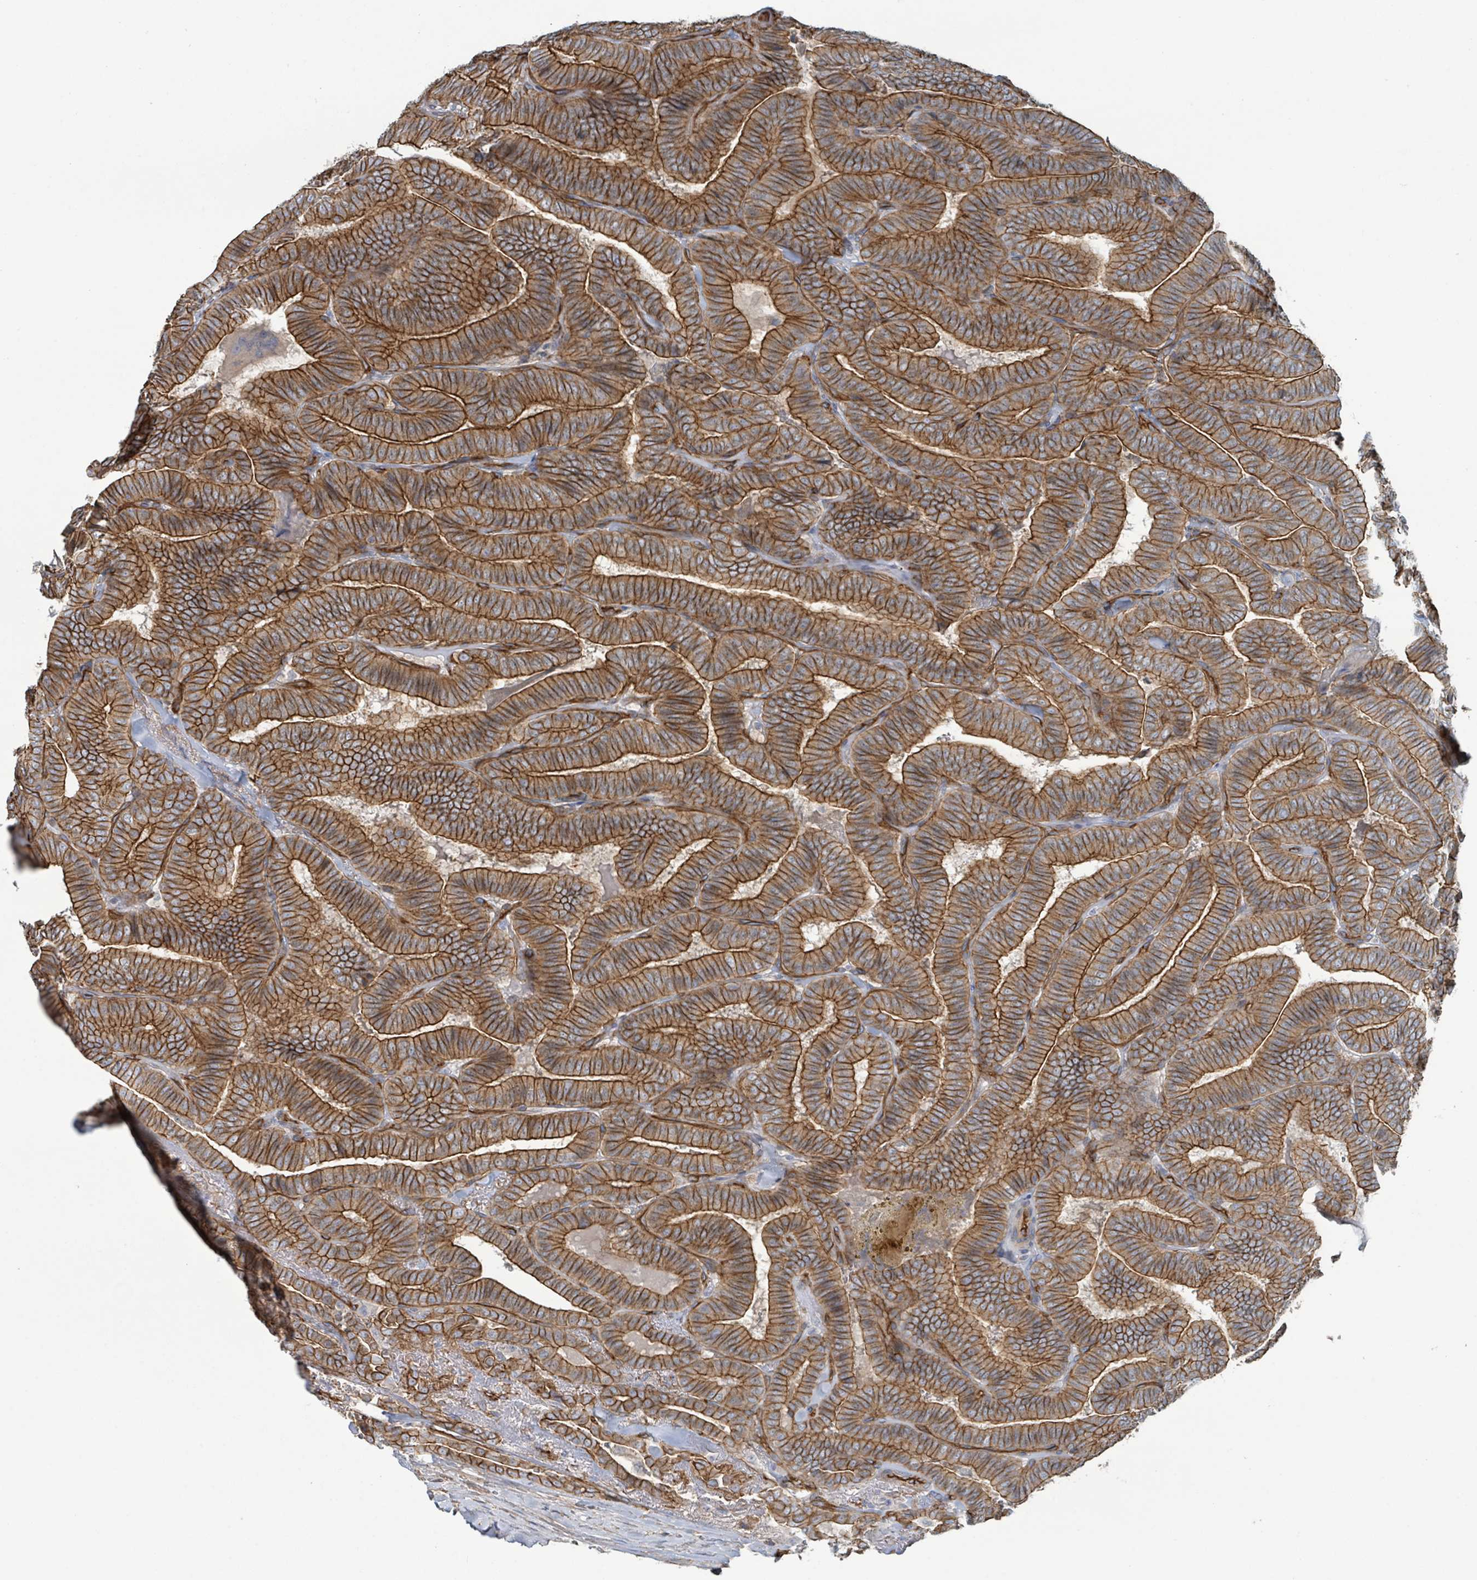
{"staining": {"intensity": "moderate", "quantity": ">75%", "location": "cytoplasmic/membranous"}, "tissue": "thyroid cancer", "cell_type": "Tumor cells", "image_type": "cancer", "snomed": [{"axis": "morphology", "description": "Papillary adenocarcinoma, NOS"}, {"axis": "topography", "description": "Thyroid gland"}], "caption": "Immunohistochemical staining of human papillary adenocarcinoma (thyroid) exhibits medium levels of moderate cytoplasmic/membranous protein staining in approximately >75% of tumor cells.", "gene": "LDOC1", "patient": {"sex": "male", "age": 61}}